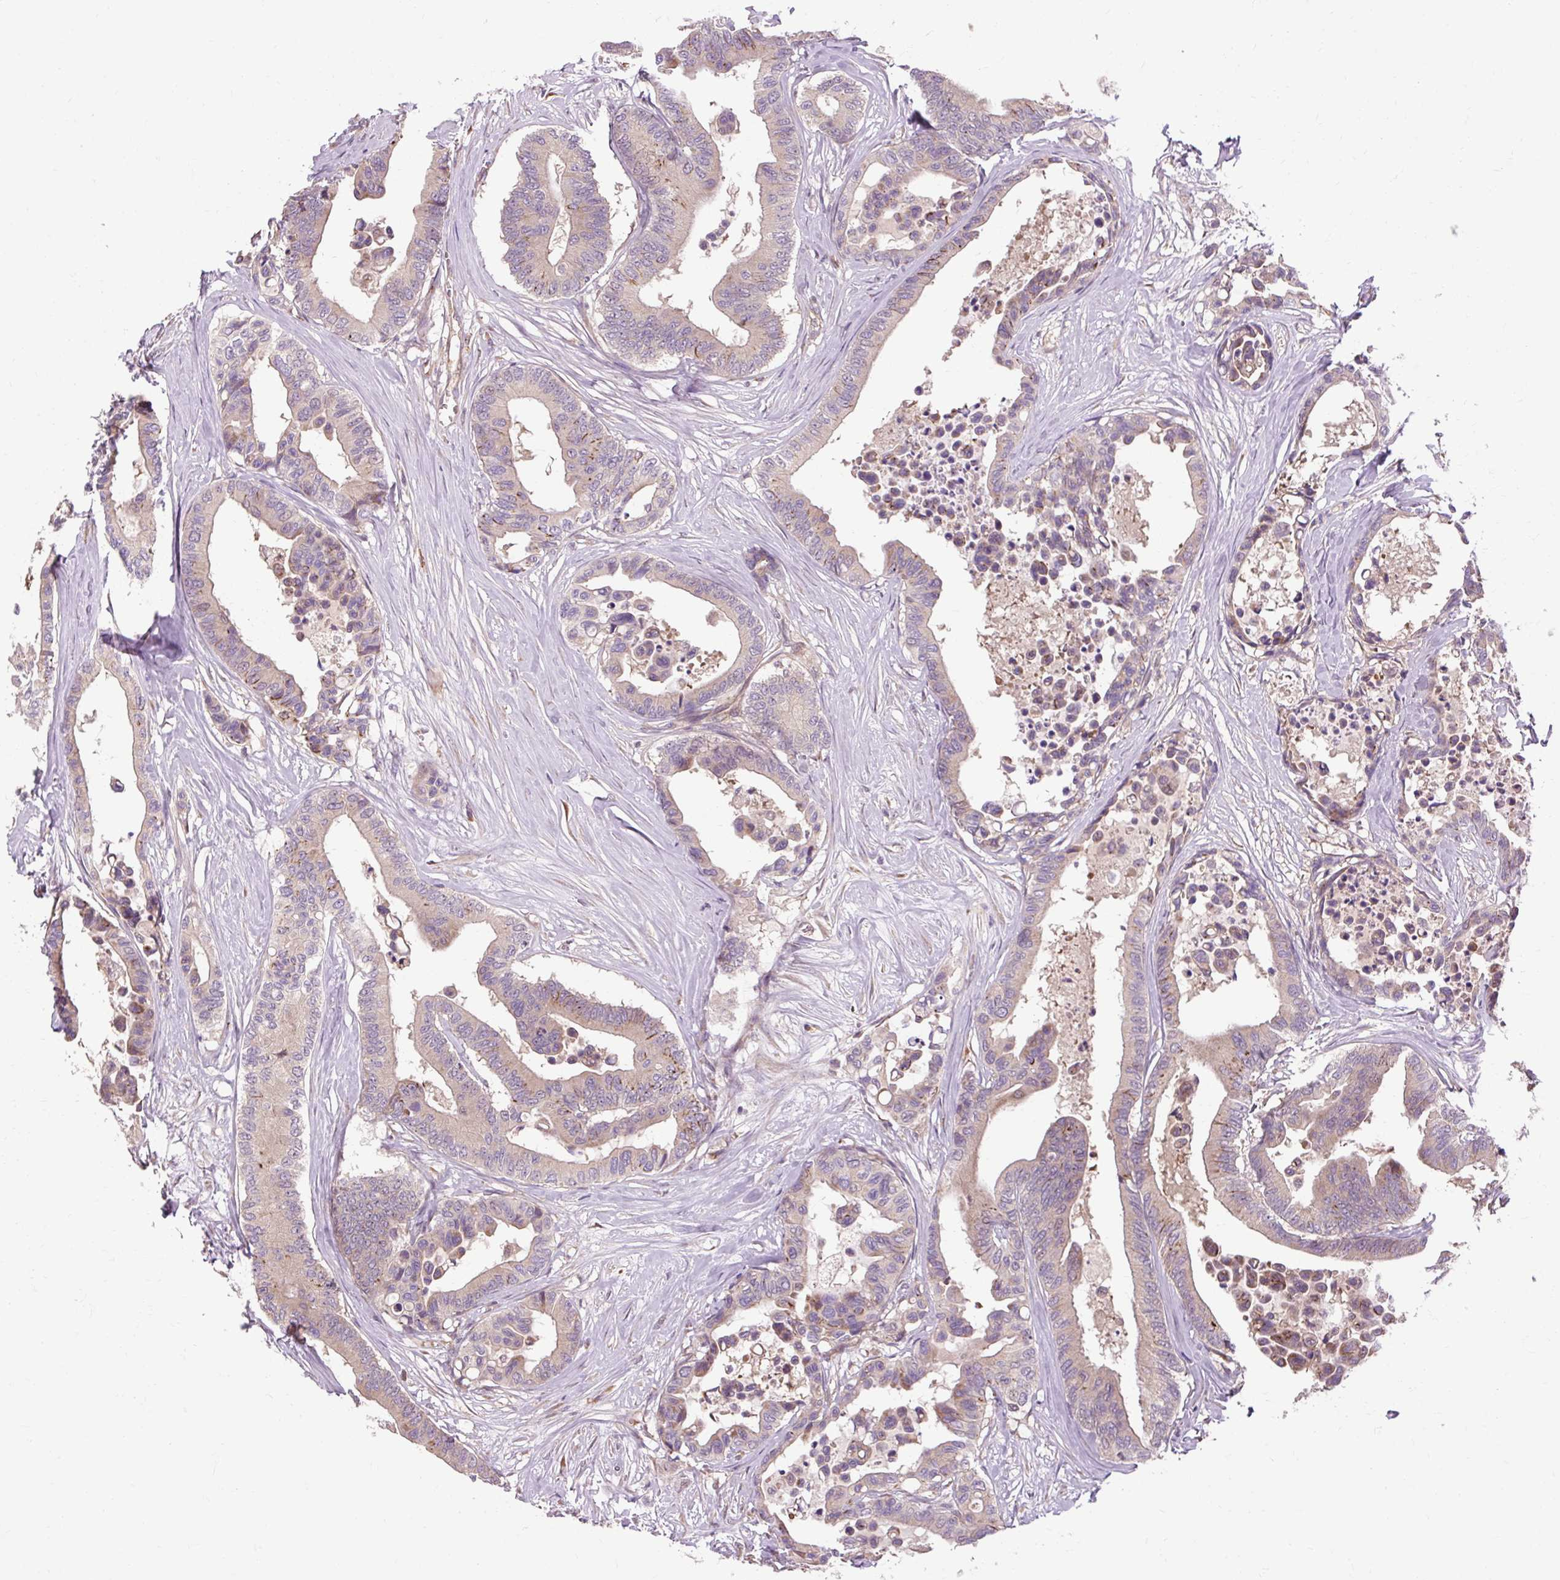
{"staining": {"intensity": "weak", "quantity": "<25%", "location": "cytoplasmic/membranous"}, "tissue": "colorectal cancer", "cell_type": "Tumor cells", "image_type": "cancer", "snomed": [{"axis": "morphology", "description": "Normal tissue, NOS"}, {"axis": "morphology", "description": "Adenocarcinoma, NOS"}, {"axis": "topography", "description": "Colon"}], "caption": "A photomicrograph of colorectal cancer stained for a protein demonstrates no brown staining in tumor cells.", "gene": "FLRT1", "patient": {"sex": "male", "age": 82}}